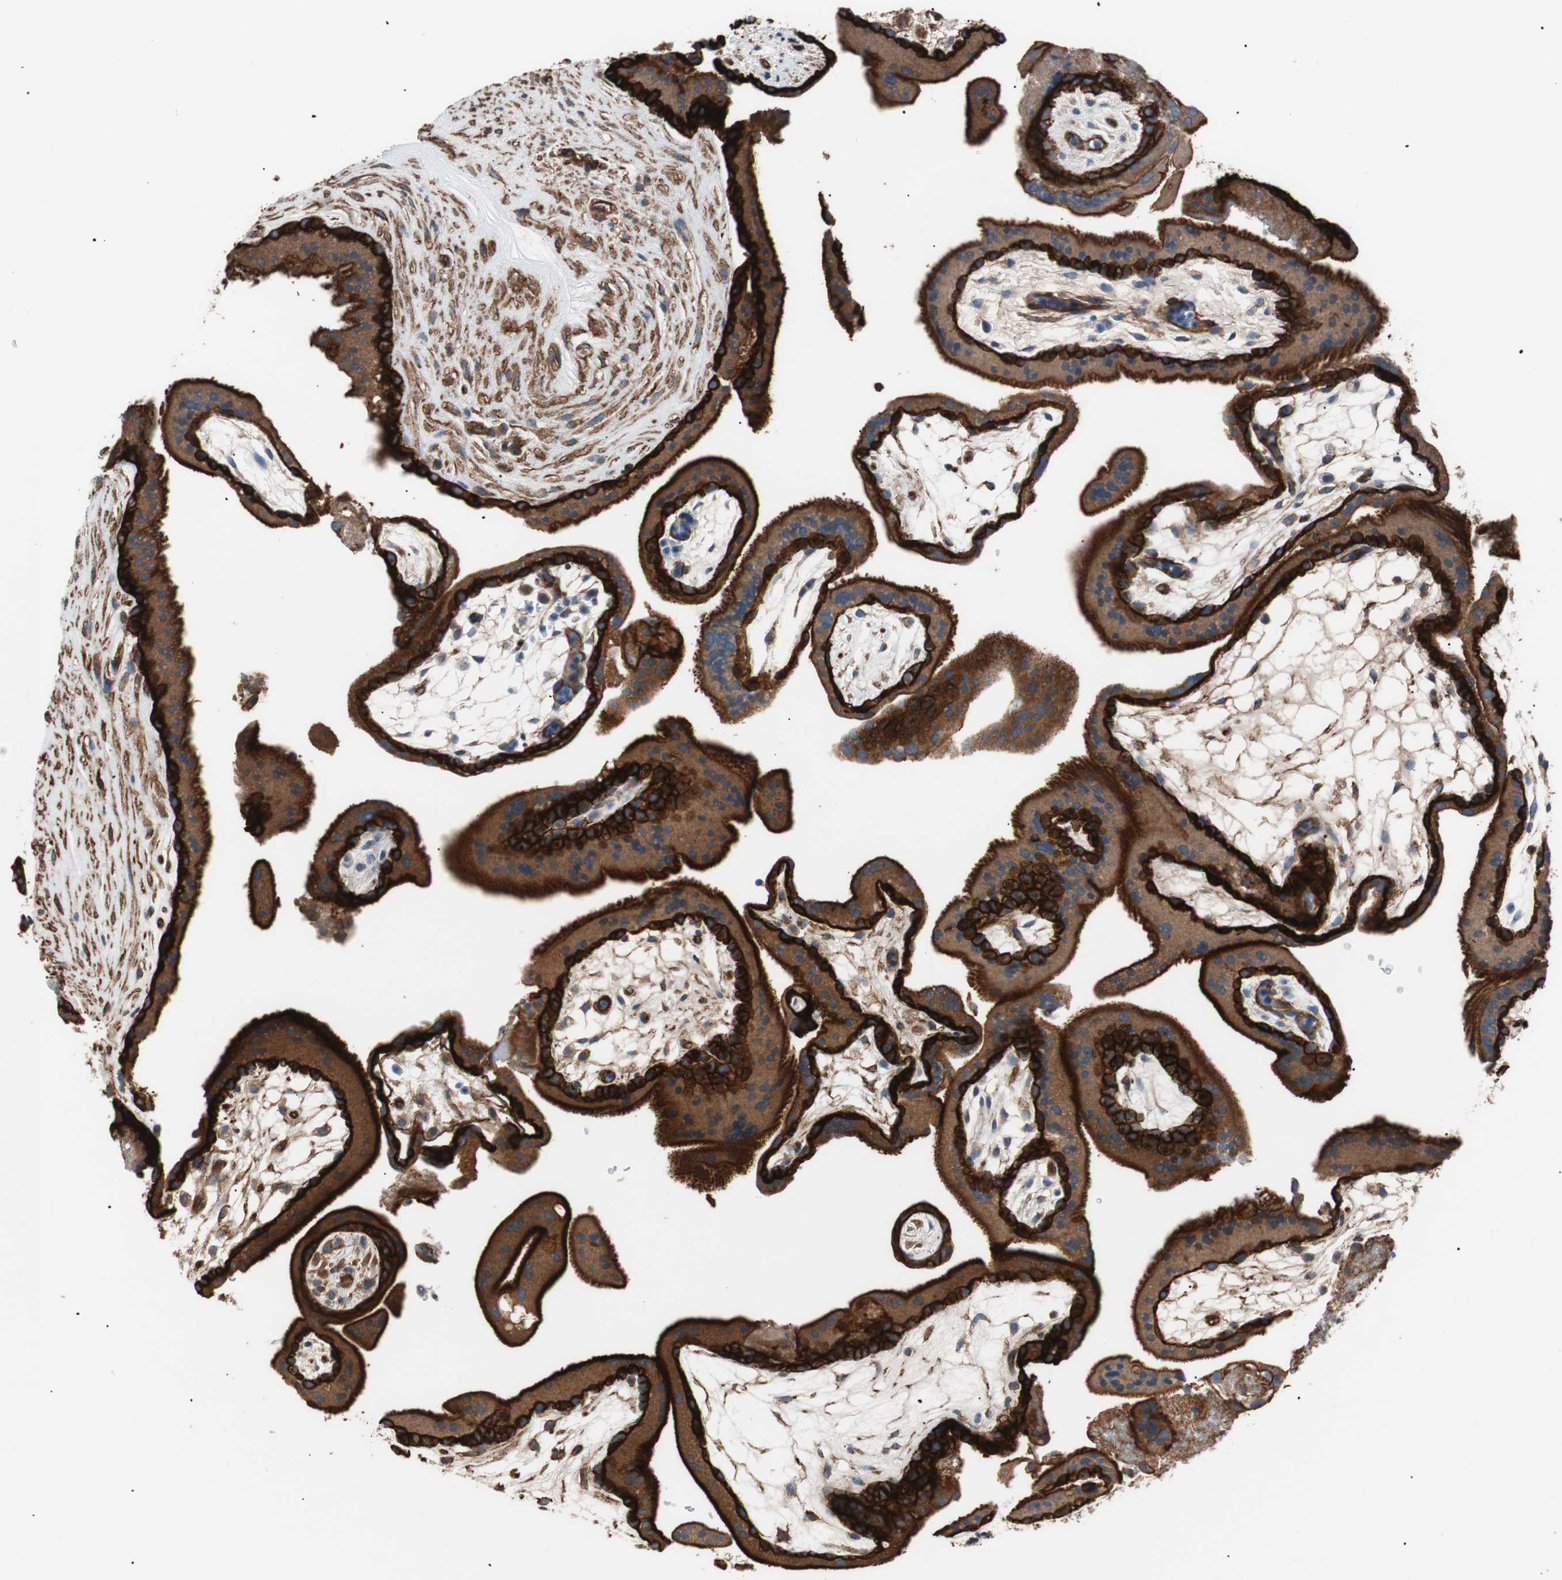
{"staining": {"intensity": "strong", "quantity": ">75%", "location": "cytoplasmic/membranous"}, "tissue": "placenta", "cell_type": "Trophoblastic cells", "image_type": "normal", "snomed": [{"axis": "morphology", "description": "Normal tissue, NOS"}, {"axis": "topography", "description": "Placenta"}], "caption": "DAB (3,3'-diaminobenzidine) immunohistochemical staining of normal placenta reveals strong cytoplasmic/membranous protein staining in approximately >75% of trophoblastic cells. The staining is performed using DAB brown chromogen to label protein expression. The nuclei are counter-stained blue using hematoxylin.", "gene": "SPINT1", "patient": {"sex": "female", "age": 19}}